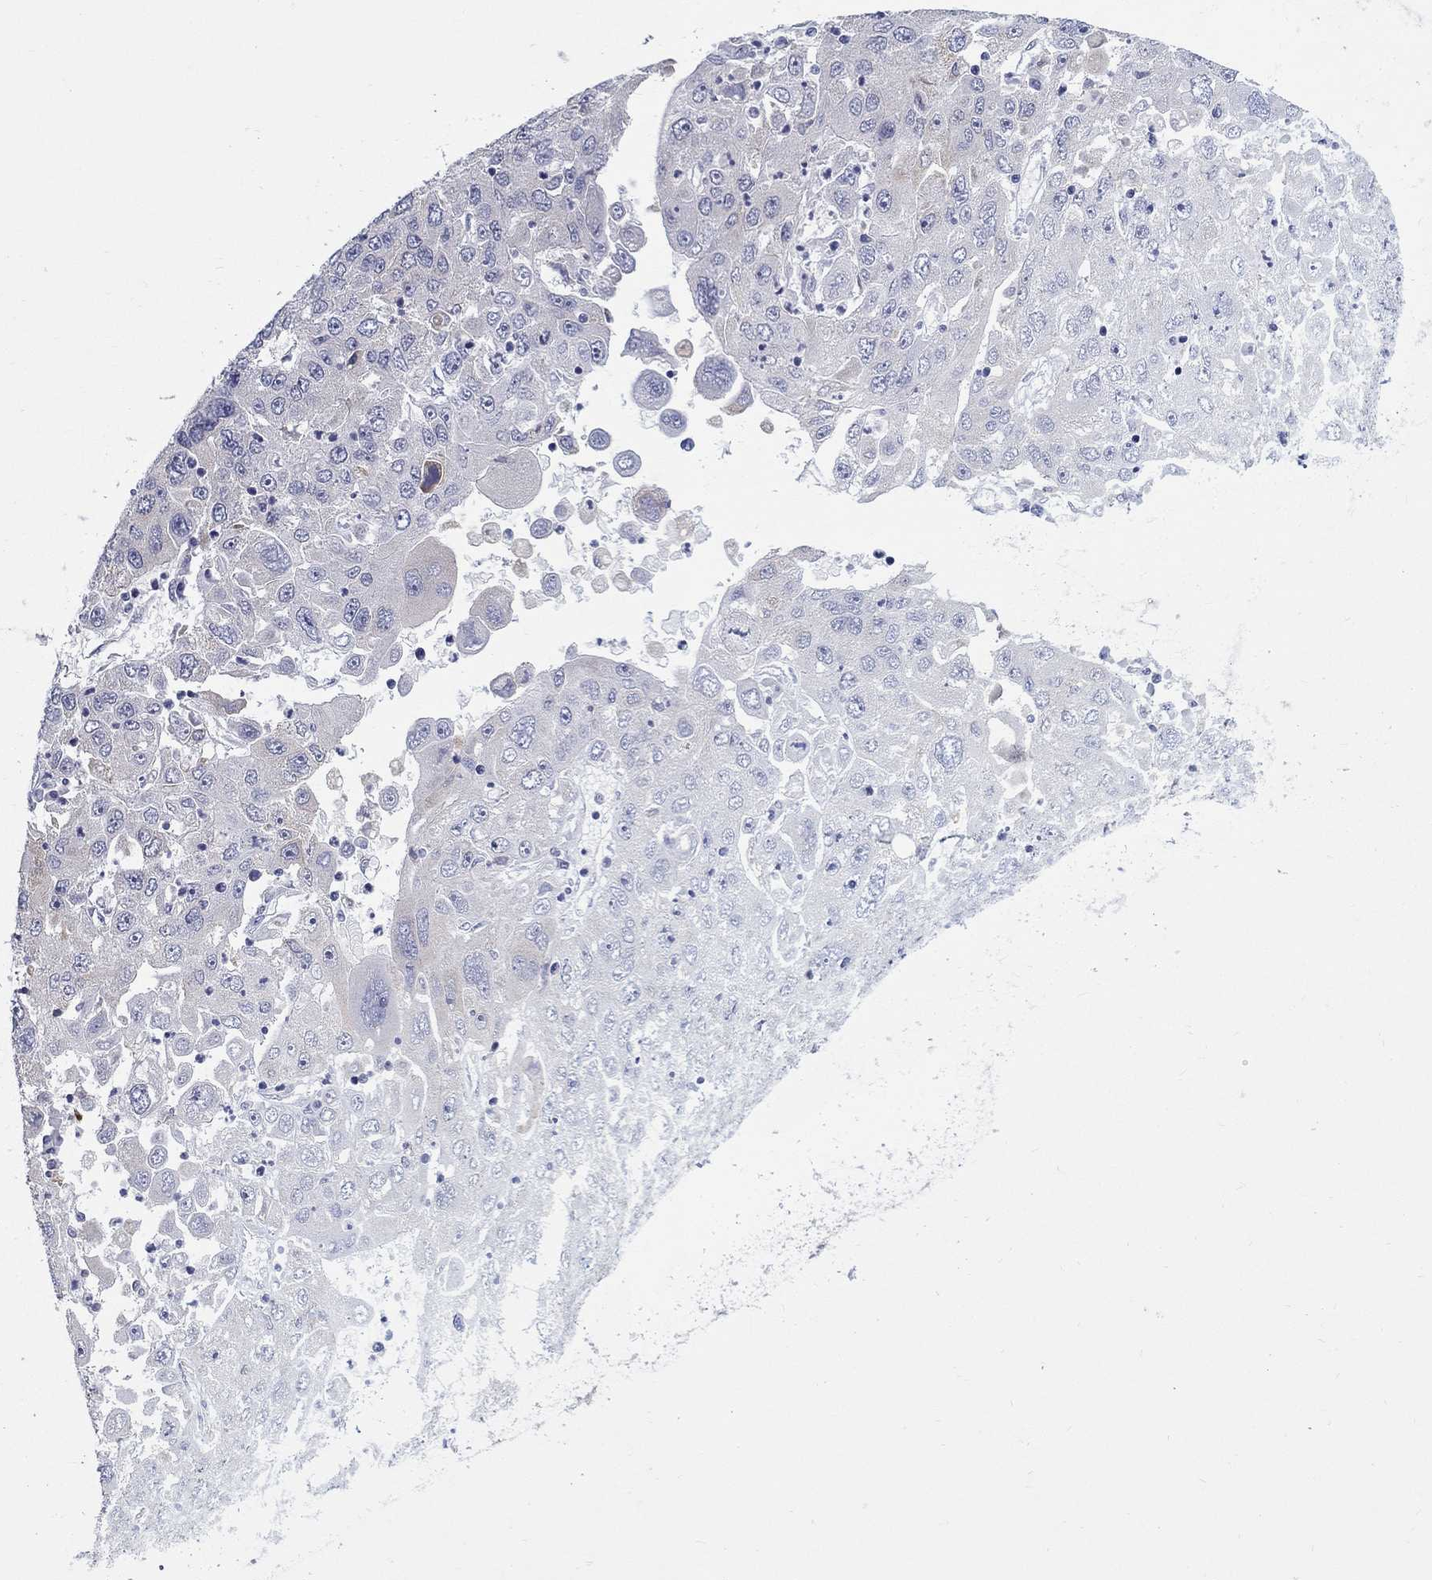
{"staining": {"intensity": "negative", "quantity": "none", "location": "none"}, "tissue": "stomach cancer", "cell_type": "Tumor cells", "image_type": "cancer", "snomed": [{"axis": "morphology", "description": "Adenocarcinoma, NOS"}, {"axis": "topography", "description": "Stomach"}], "caption": "High magnification brightfield microscopy of stomach cancer (adenocarcinoma) stained with DAB (3,3'-diaminobenzidine) (brown) and counterstained with hematoxylin (blue): tumor cells show no significant expression.", "gene": "QRFPR", "patient": {"sex": "male", "age": 56}}